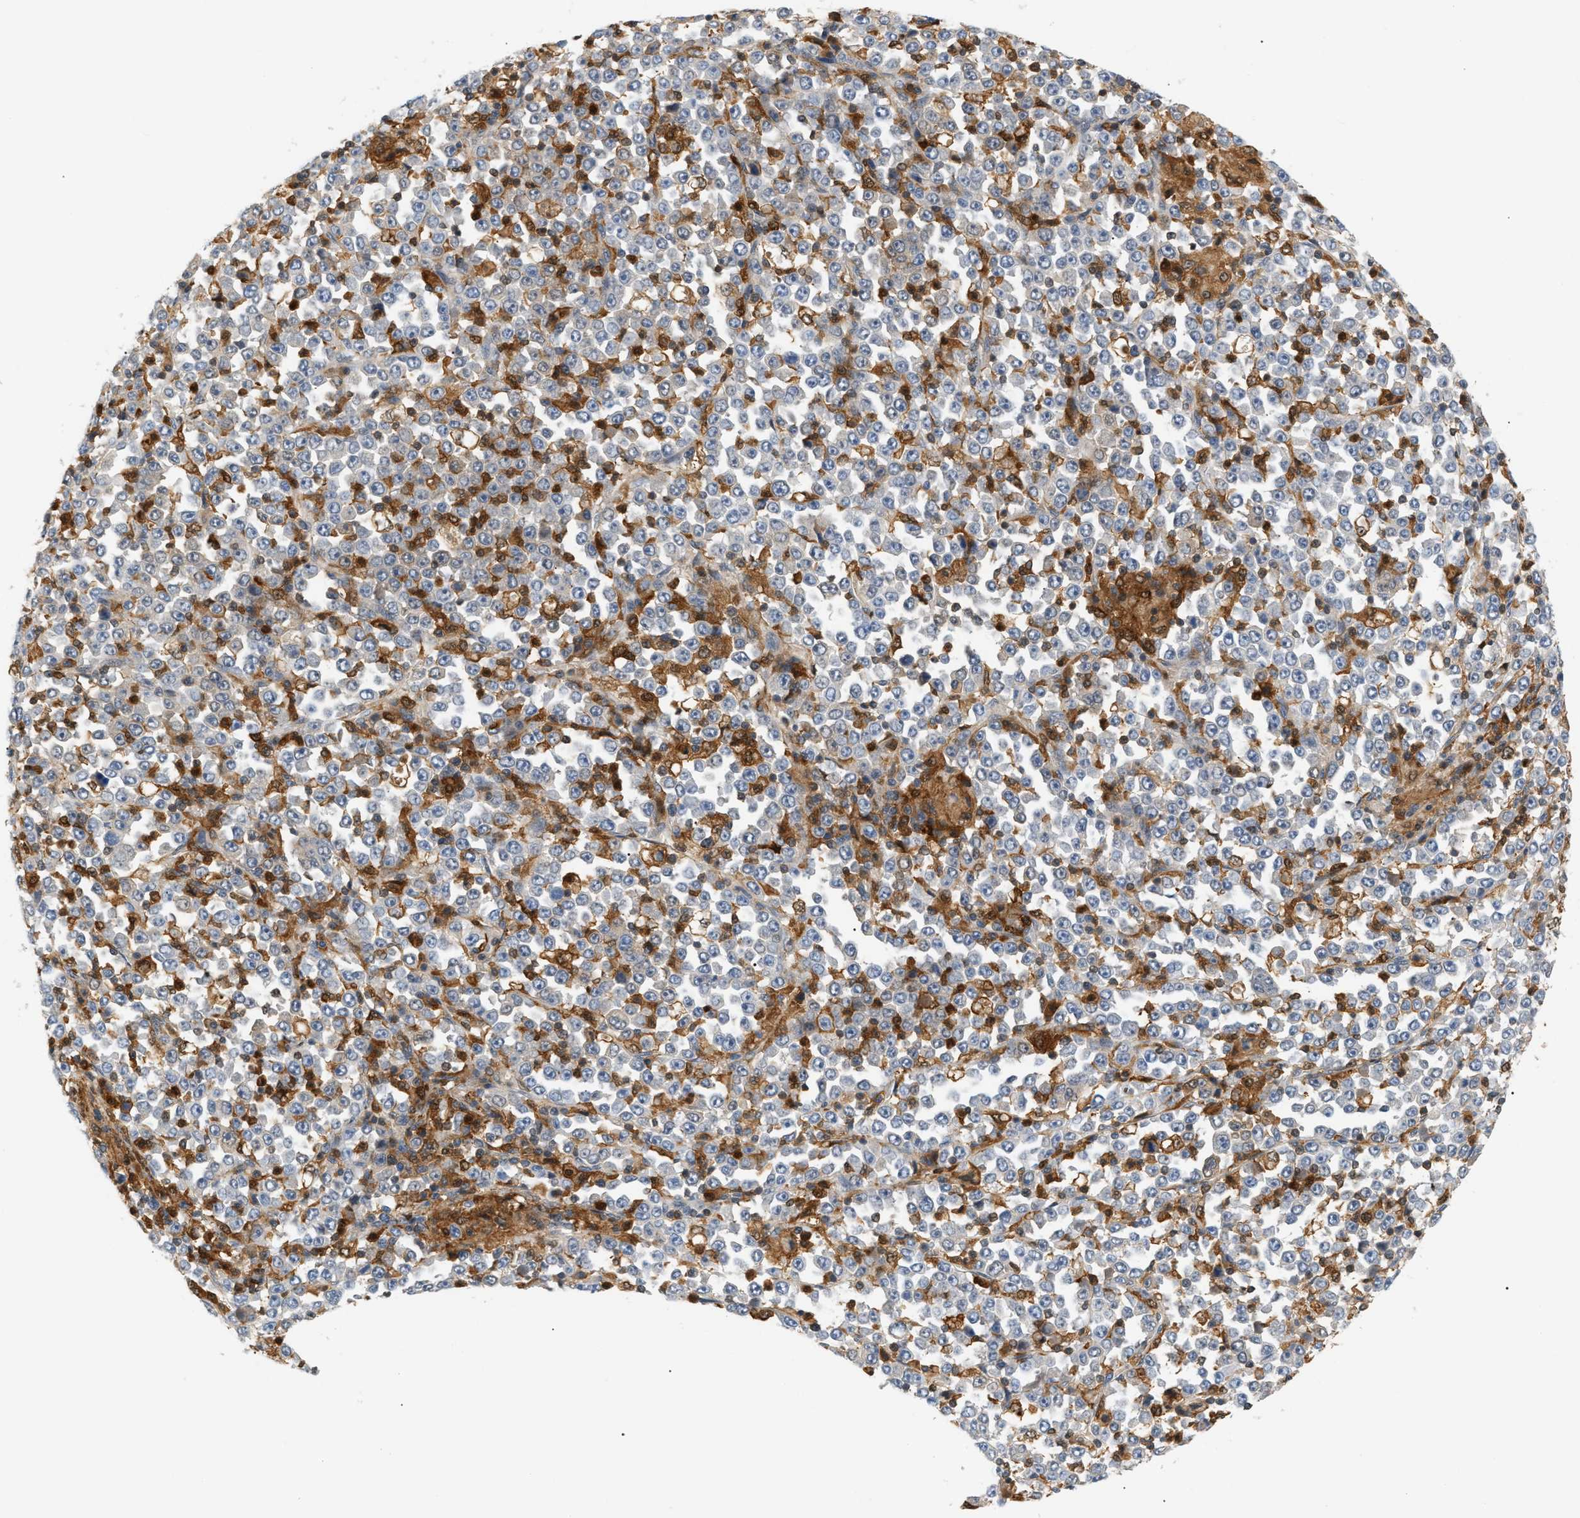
{"staining": {"intensity": "weak", "quantity": "<25%", "location": "cytoplasmic/membranous"}, "tissue": "stomach cancer", "cell_type": "Tumor cells", "image_type": "cancer", "snomed": [{"axis": "morphology", "description": "Normal tissue, NOS"}, {"axis": "morphology", "description": "Adenocarcinoma, NOS"}, {"axis": "topography", "description": "Stomach, upper"}, {"axis": "topography", "description": "Stomach"}], "caption": "IHC of stomach cancer exhibits no positivity in tumor cells.", "gene": "PYCARD", "patient": {"sex": "male", "age": 59}}